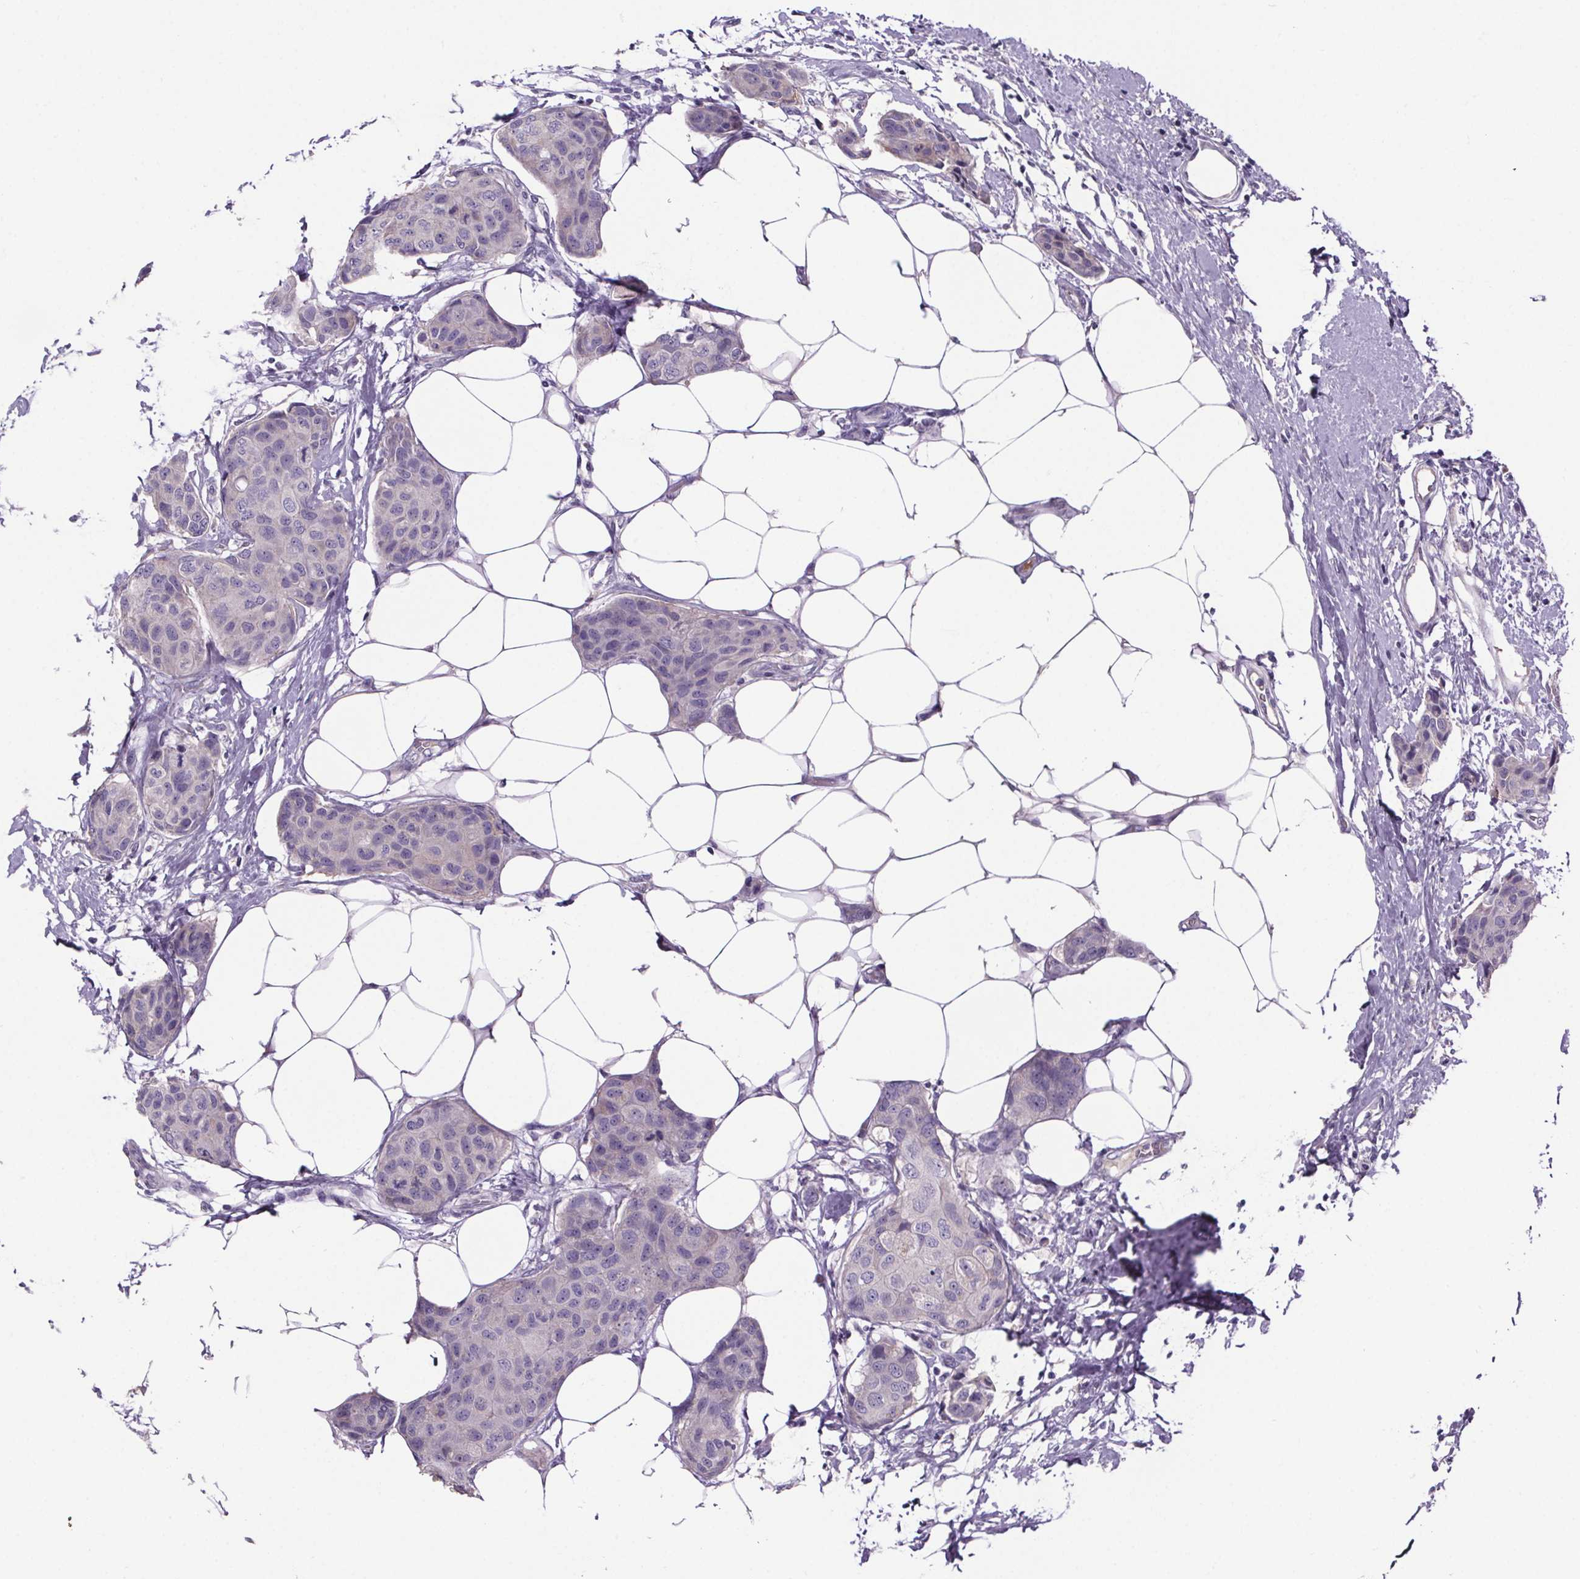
{"staining": {"intensity": "negative", "quantity": "none", "location": "none"}, "tissue": "breast cancer", "cell_type": "Tumor cells", "image_type": "cancer", "snomed": [{"axis": "morphology", "description": "Duct carcinoma"}, {"axis": "topography", "description": "Breast"}], "caption": "An image of breast cancer (invasive ductal carcinoma) stained for a protein displays no brown staining in tumor cells.", "gene": "CUBN", "patient": {"sex": "female", "age": 80}}